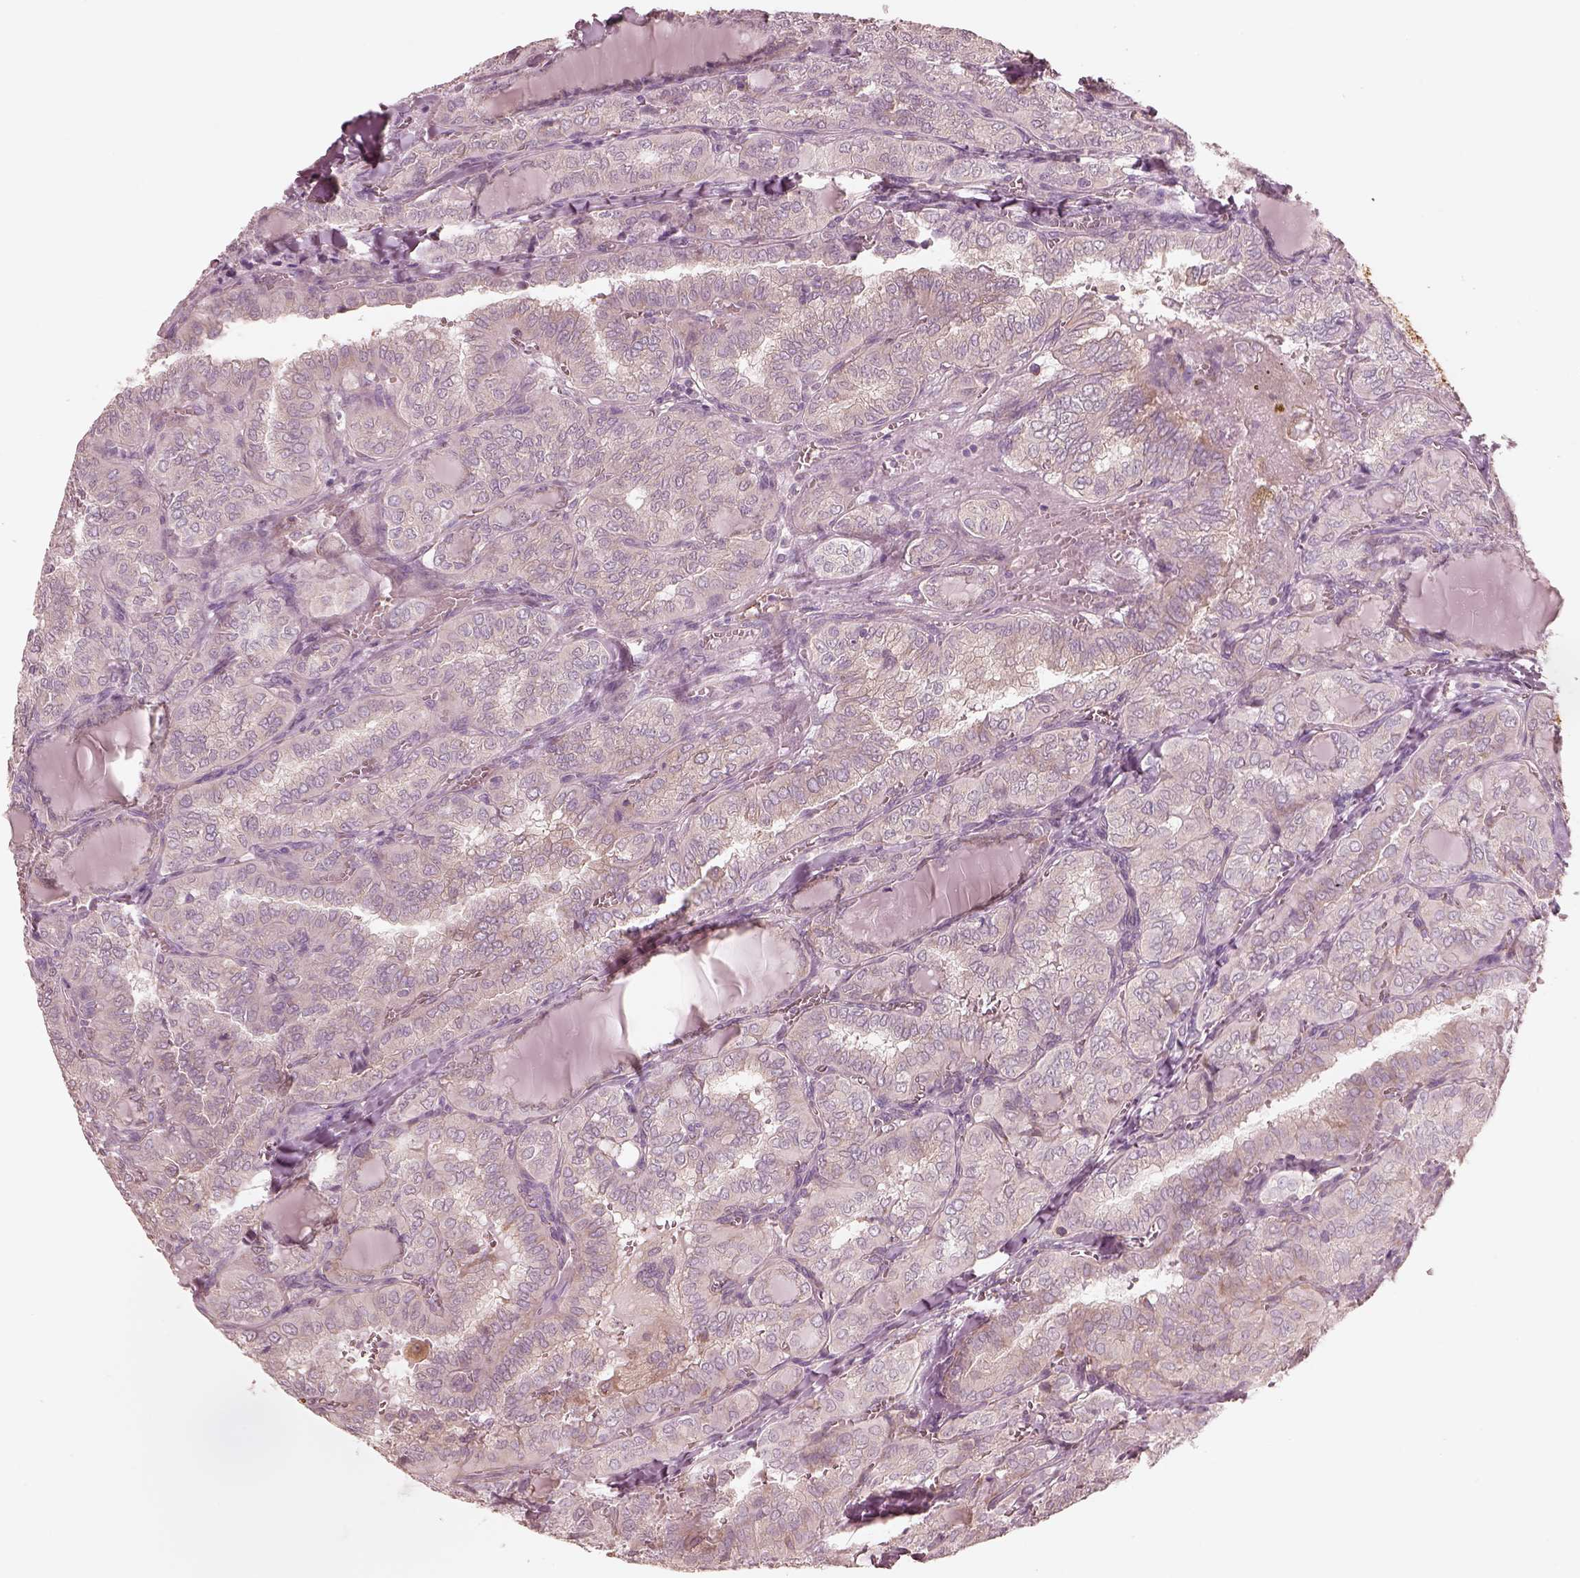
{"staining": {"intensity": "negative", "quantity": "none", "location": "none"}, "tissue": "thyroid cancer", "cell_type": "Tumor cells", "image_type": "cancer", "snomed": [{"axis": "morphology", "description": "Papillary adenocarcinoma, NOS"}, {"axis": "topography", "description": "Thyroid gland"}], "caption": "Tumor cells show no significant protein expression in thyroid cancer.", "gene": "RAB3C", "patient": {"sex": "female", "age": 41}}